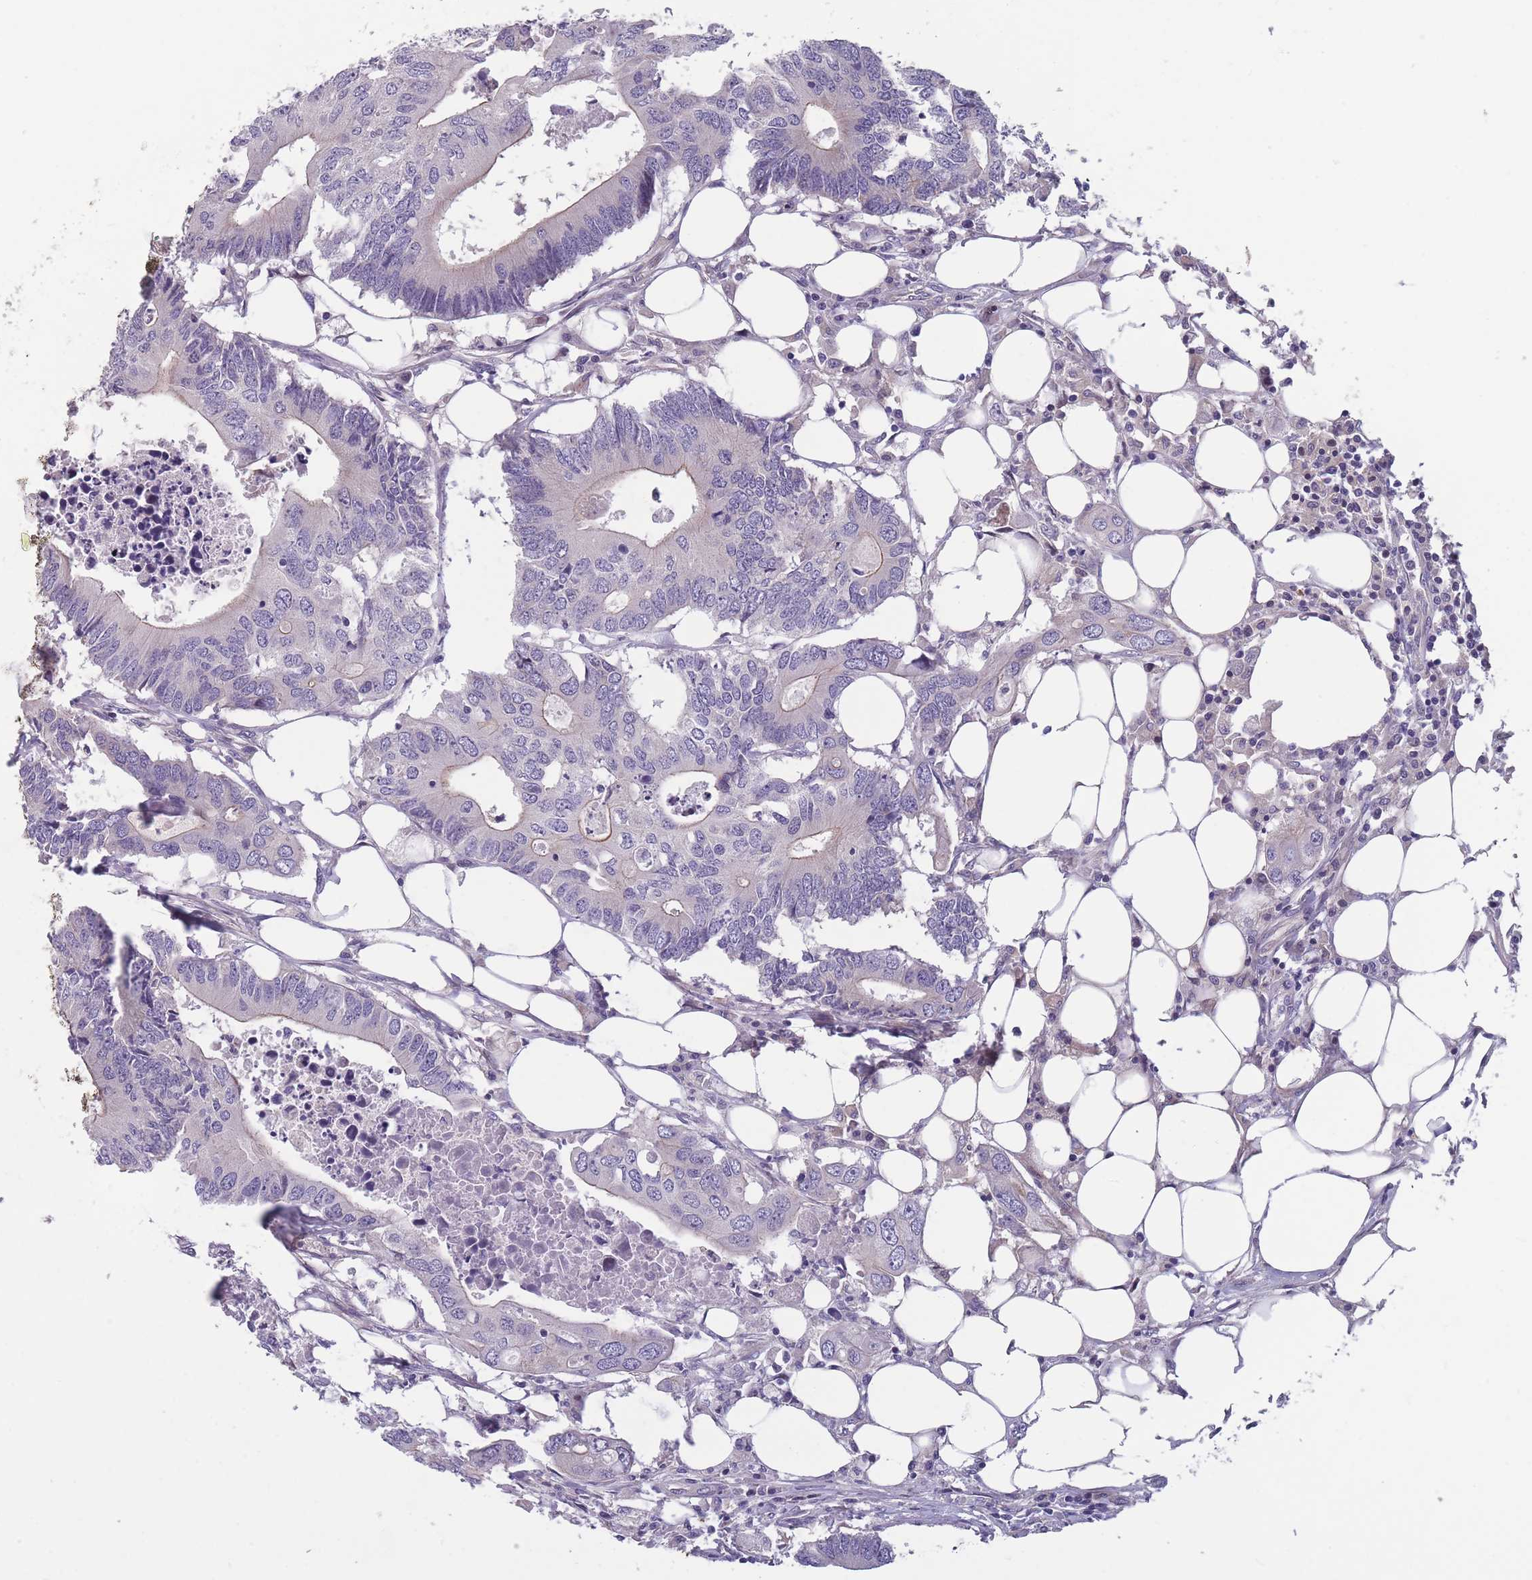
{"staining": {"intensity": "weak", "quantity": "<25%", "location": "cytoplasmic/membranous"}, "tissue": "colorectal cancer", "cell_type": "Tumor cells", "image_type": "cancer", "snomed": [{"axis": "morphology", "description": "Adenocarcinoma, NOS"}, {"axis": "topography", "description": "Colon"}], "caption": "Immunohistochemical staining of human colorectal cancer displays no significant staining in tumor cells. (DAB (3,3'-diaminobenzidine) IHC, high magnification).", "gene": "FAM83F", "patient": {"sex": "male", "age": 71}}